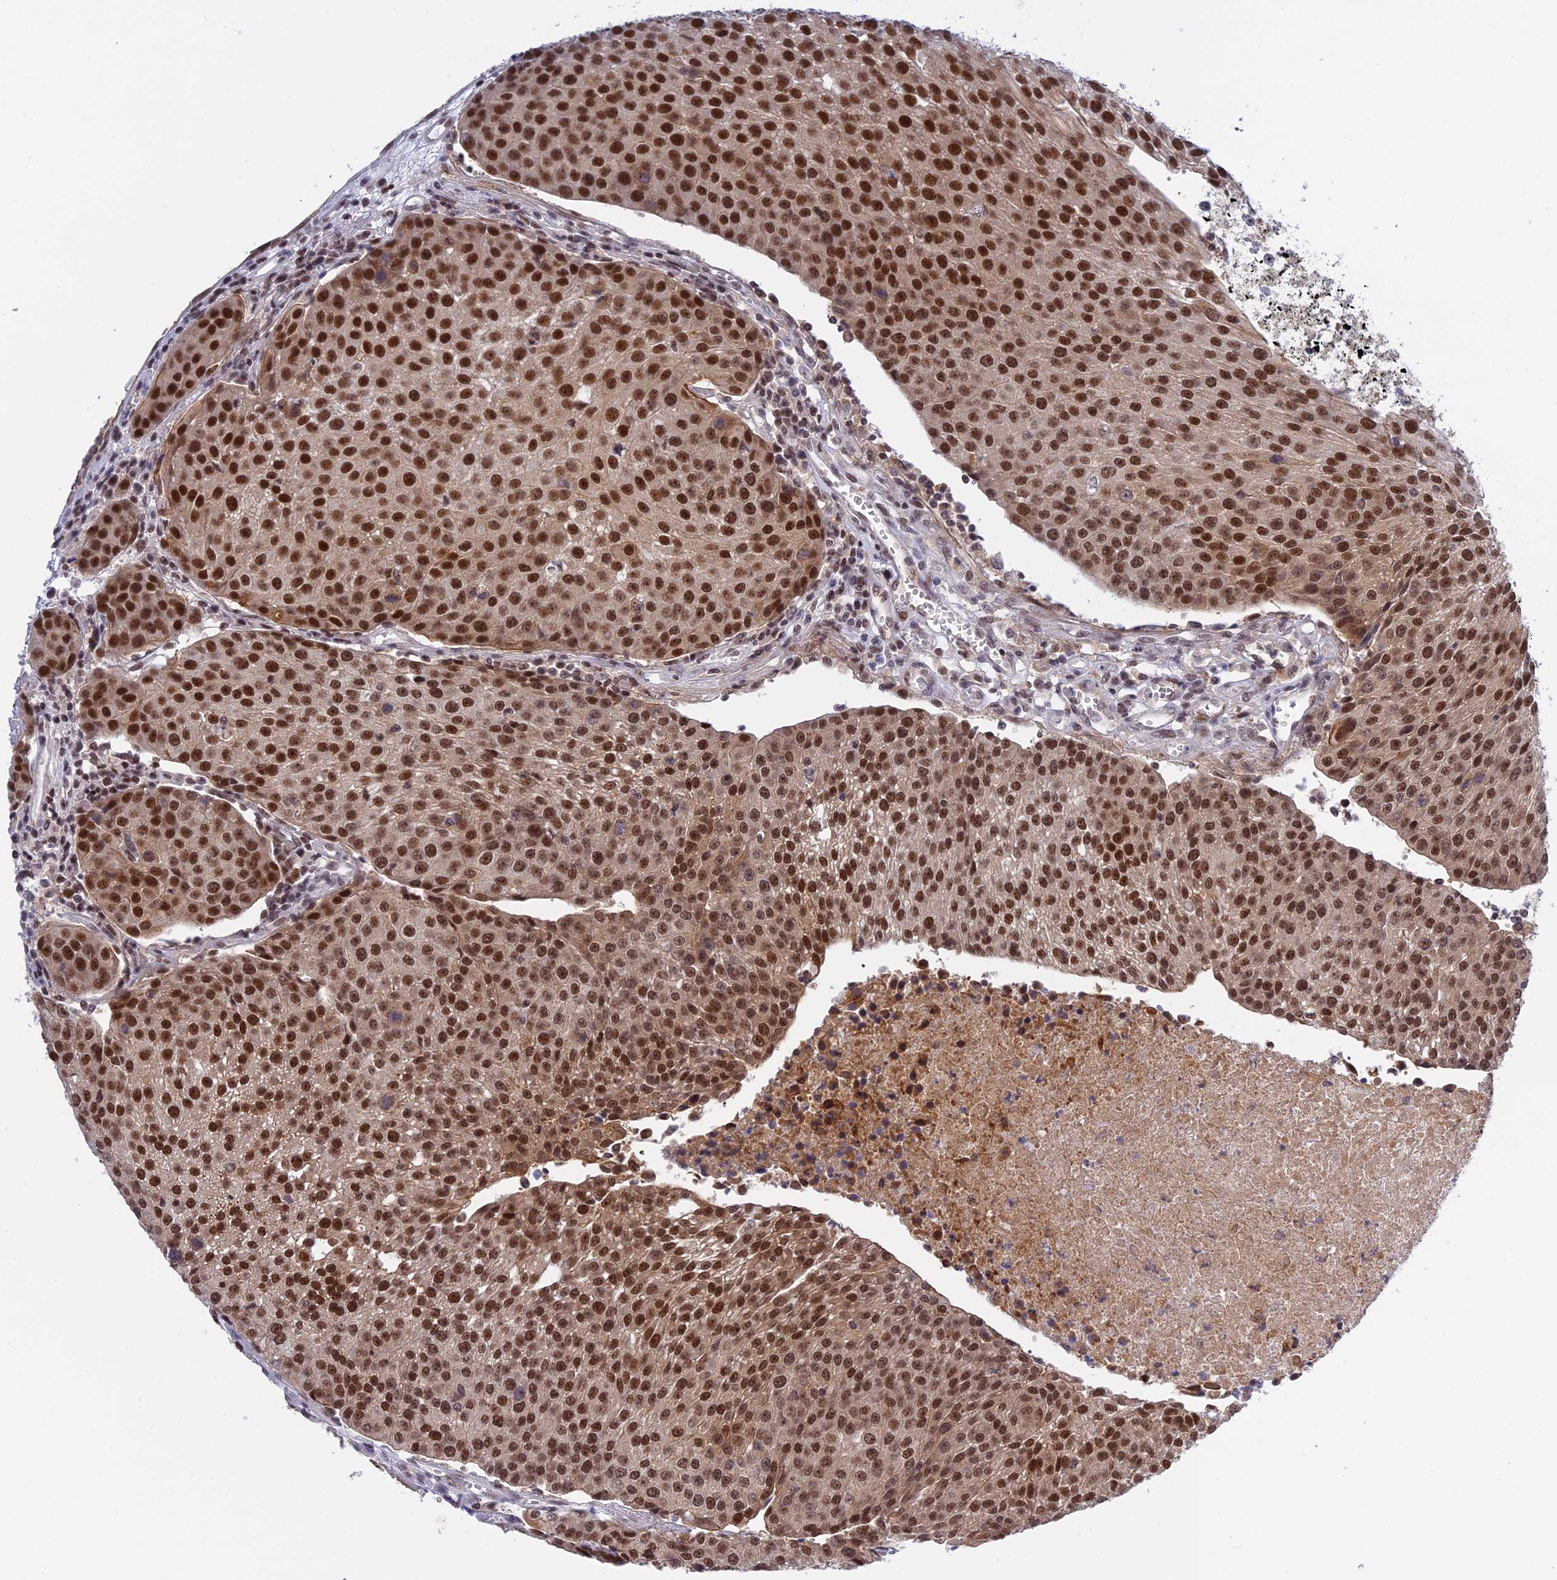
{"staining": {"intensity": "strong", "quantity": ">75%", "location": "nuclear"}, "tissue": "urothelial cancer", "cell_type": "Tumor cells", "image_type": "cancer", "snomed": [{"axis": "morphology", "description": "Urothelial carcinoma, High grade"}, {"axis": "topography", "description": "Urinary bladder"}], "caption": "The photomicrograph displays immunohistochemical staining of urothelial cancer. There is strong nuclear staining is seen in approximately >75% of tumor cells. Nuclei are stained in blue.", "gene": "TCEA1", "patient": {"sex": "female", "age": 85}}